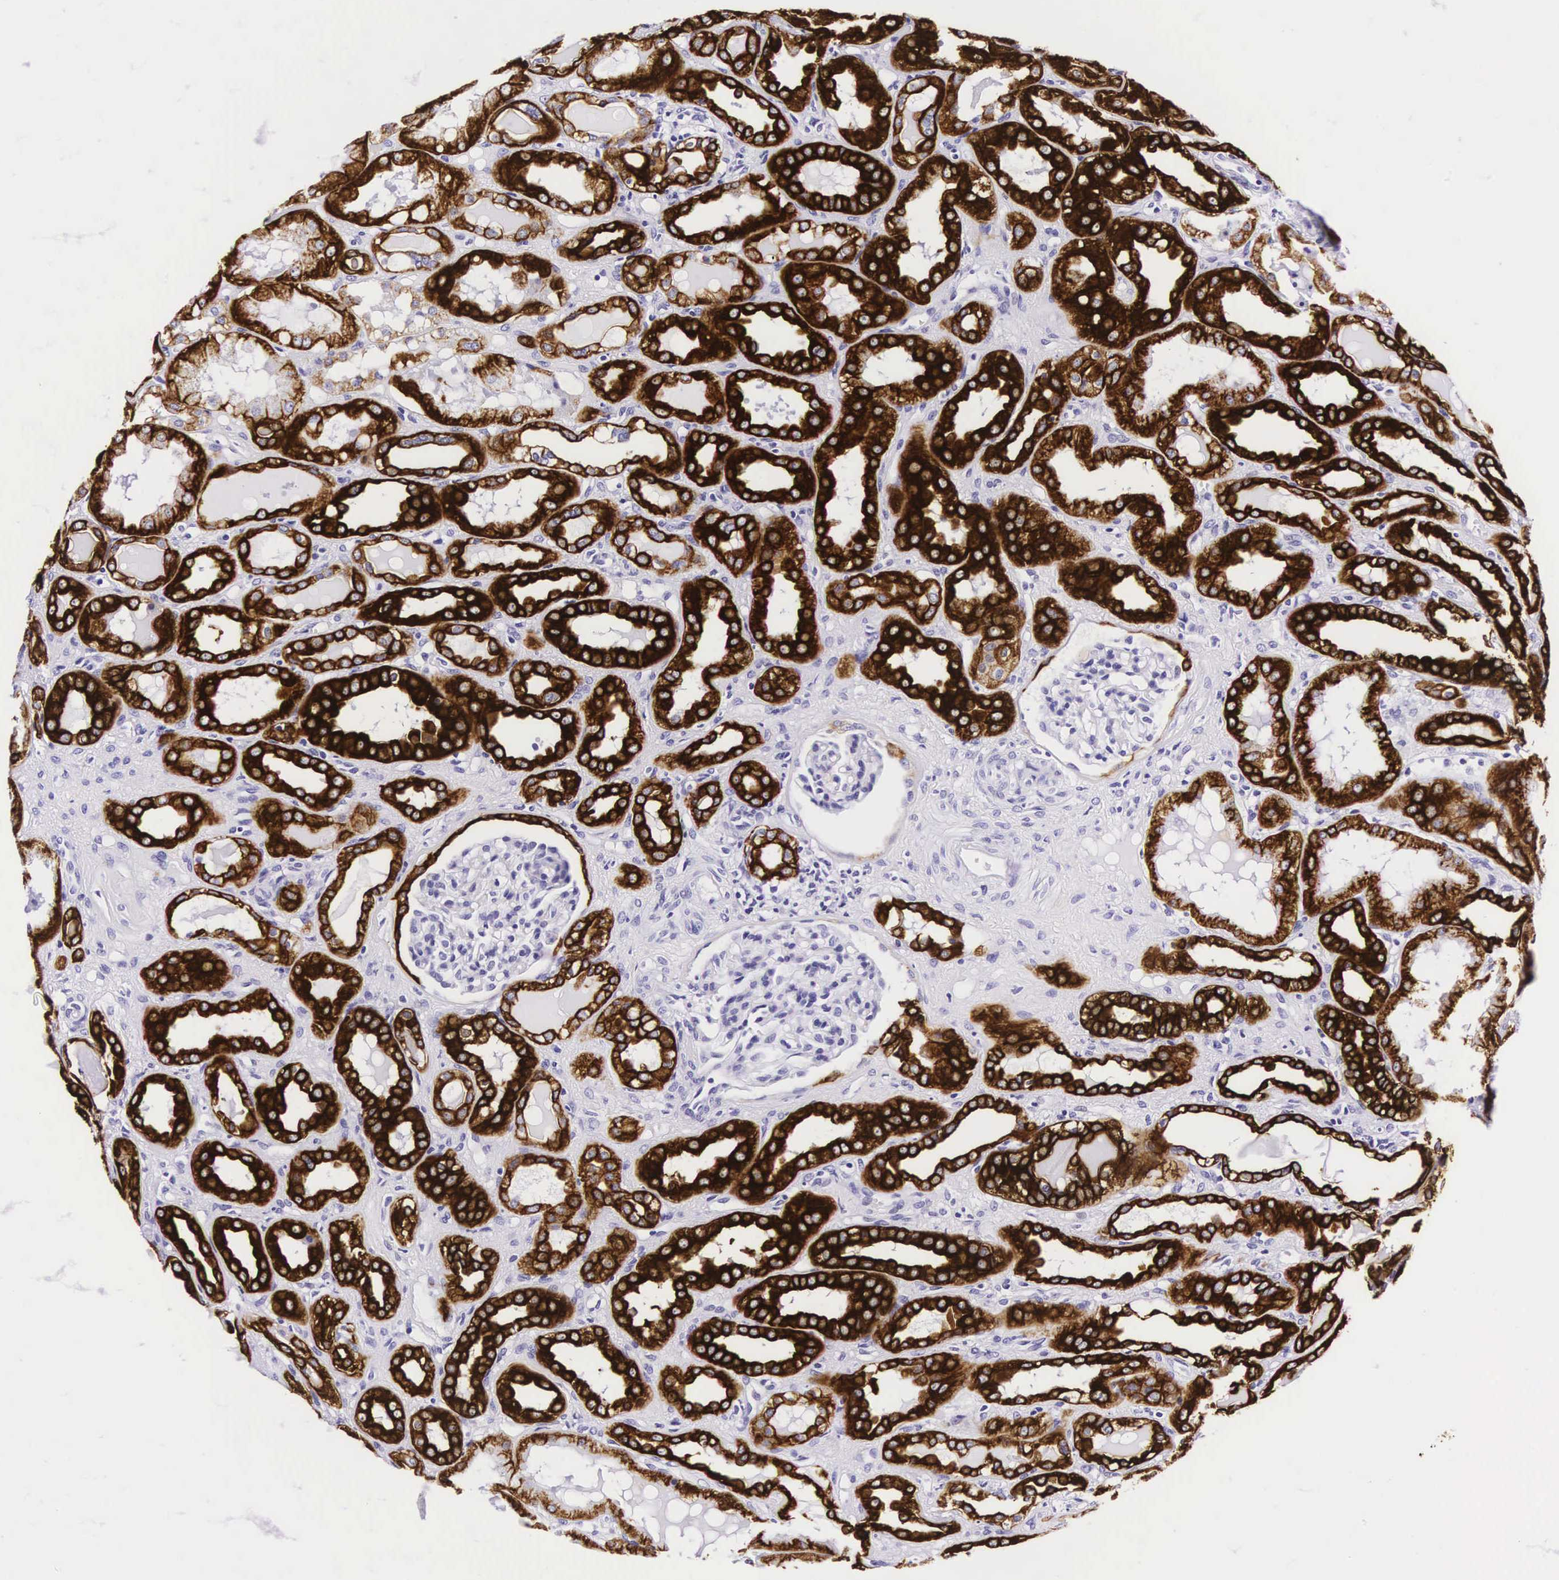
{"staining": {"intensity": "negative", "quantity": "none", "location": "none"}, "tissue": "kidney", "cell_type": "Cells in glomeruli", "image_type": "normal", "snomed": [{"axis": "morphology", "description": "Normal tissue, NOS"}, {"axis": "topography", "description": "Kidney"}], "caption": "Cells in glomeruli are negative for protein expression in benign human kidney. (Brightfield microscopy of DAB immunohistochemistry (IHC) at high magnification).", "gene": "KRT18", "patient": {"sex": "male", "age": 36}}